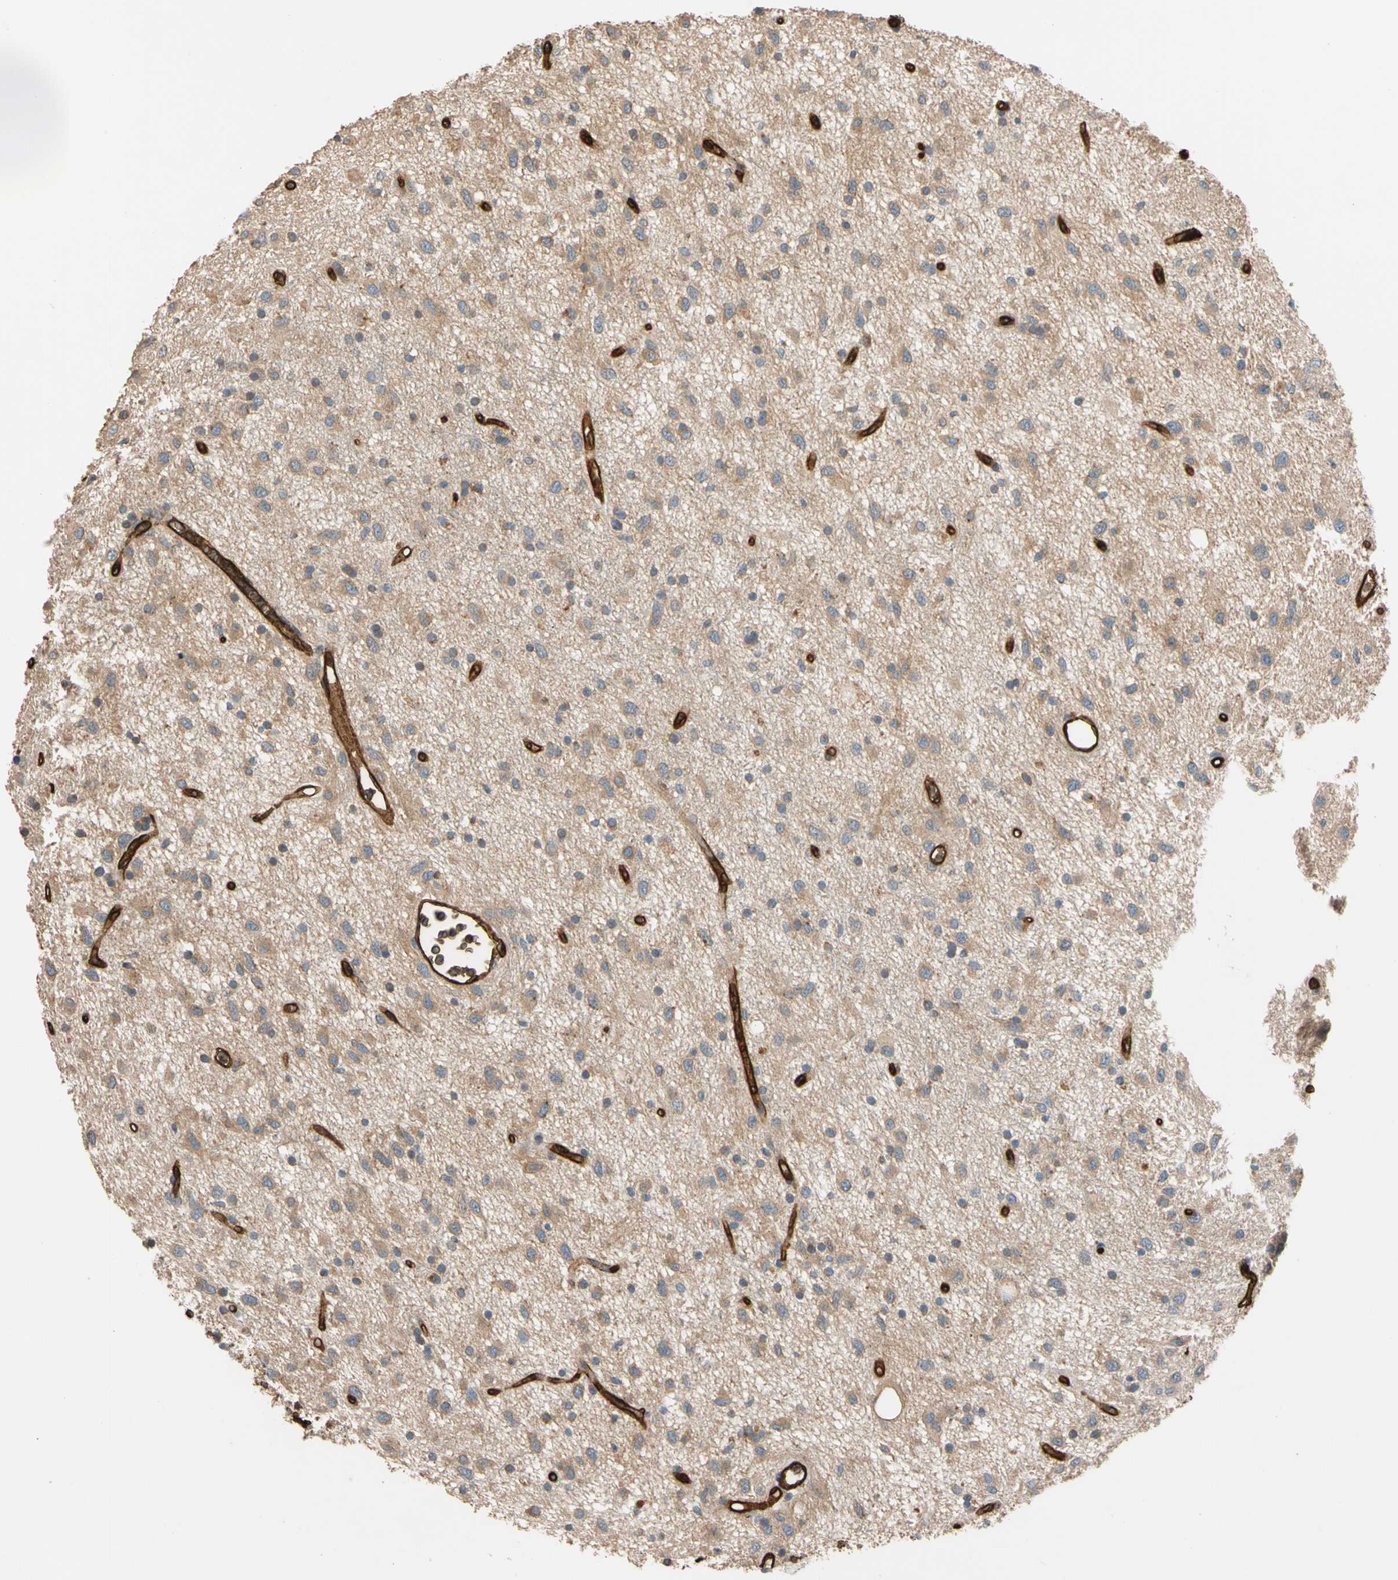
{"staining": {"intensity": "weak", "quantity": "25%-75%", "location": "cytoplasmic/membranous"}, "tissue": "glioma", "cell_type": "Tumor cells", "image_type": "cancer", "snomed": [{"axis": "morphology", "description": "Glioma, malignant, Low grade"}, {"axis": "topography", "description": "Brain"}], "caption": "There is low levels of weak cytoplasmic/membranous staining in tumor cells of malignant glioma (low-grade), as demonstrated by immunohistochemical staining (brown color).", "gene": "RIOK2", "patient": {"sex": "male", "age": 77}}